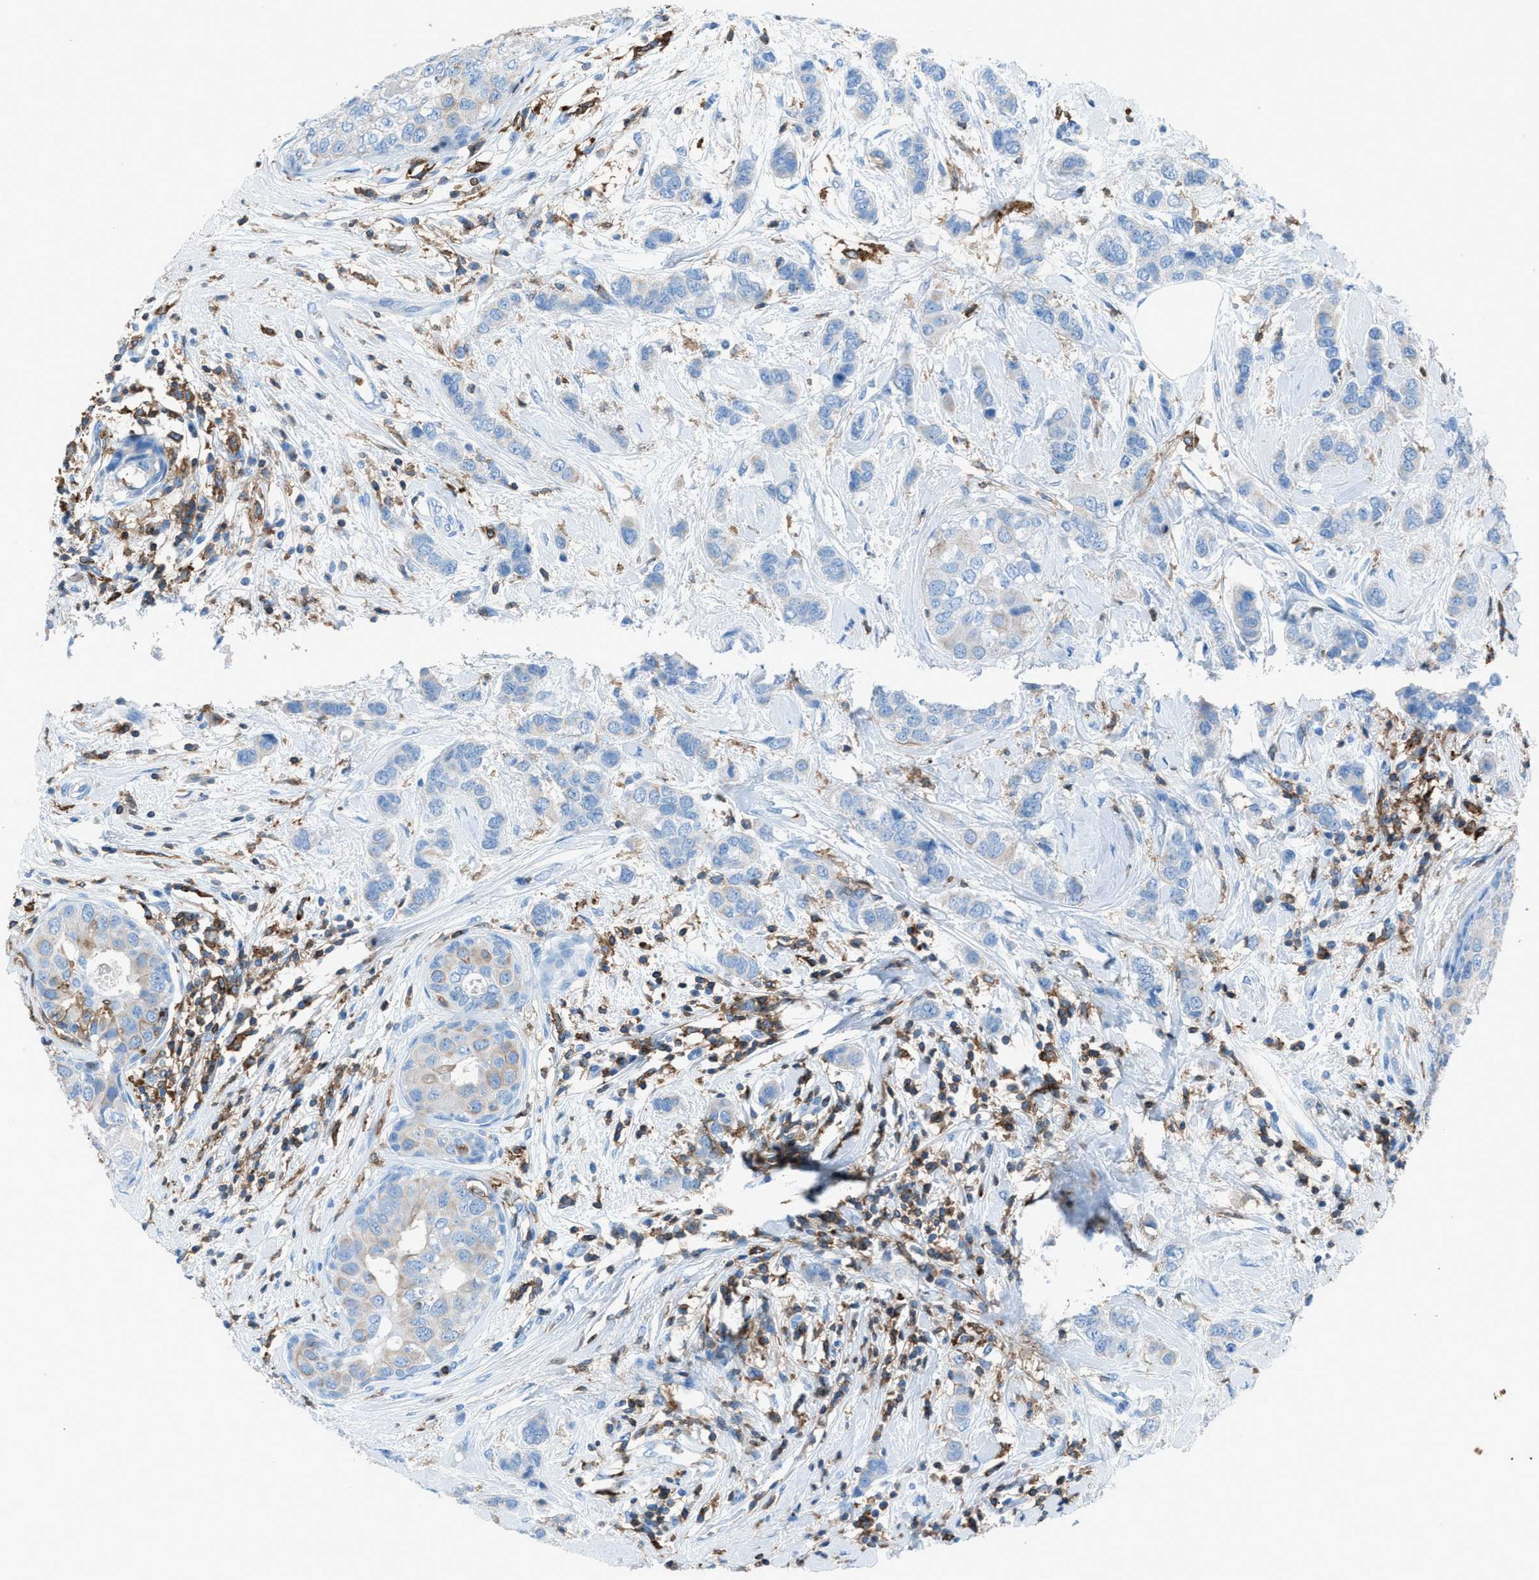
{"staining": {"intensity": "negative", "quantity": "none", "location": "none"}, "tissue": "breast cancer", "cell_type": "Tumor cells", "image_type": "cancer", "snomed": [{"axis": "morphology", "description": "Duct carcinoma"}, {"axis": "topography", "description": "Breast"}], "caption": "DAB immunohistochemical staining of breast cancer (intraductal carcinoma) exhibits no significant staining in tumor cells. The staining is performed using DAB brown chromogen with nuclei counter-stained in using hematoxylin.", "gene": "ITGB2", "patient": {"sex": "female", "age": 50}}